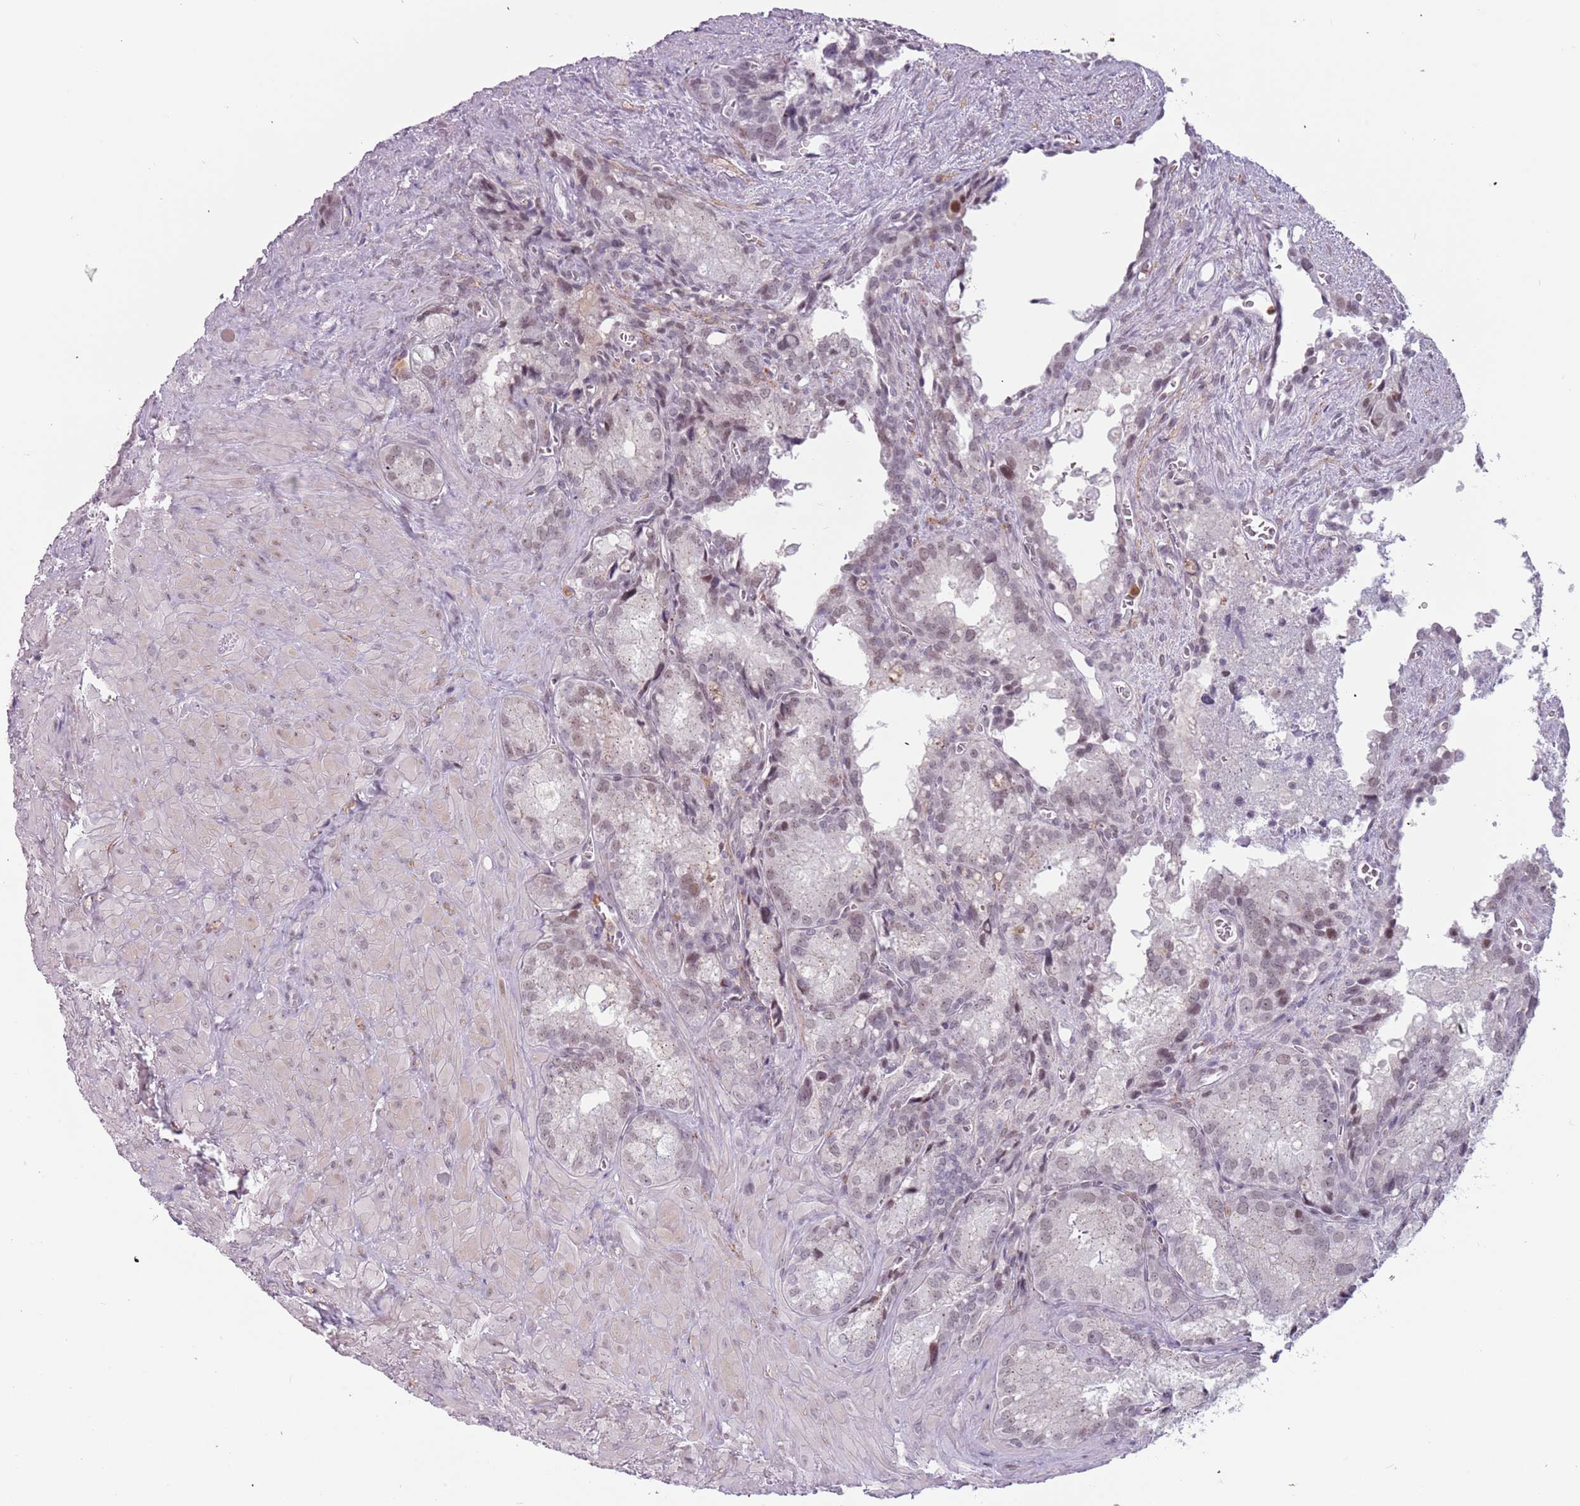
{"staining": {"intensity": "weak", "quantity": "25%-75%", "location": "nuclear"}, "tissue": "seminal vesicle", "cell_type": "Glandular cells", "image_type": "normal", "snomed": [{"axis": "morphology", "description": "Normal tissue, NOS"}, {"axis": "topography", "description": "Seminal veicle"}], "caption": "This histopathology image shows normal seminal vesicle stained with immunohistochemistry (IHC) to label a protein in brown. The nuclear of glandular cells show weak positivity for the protein. Nuclei are counter-stained blue.", "gene": "REXO4", "patient": {"sex": "male", "age": 62}}